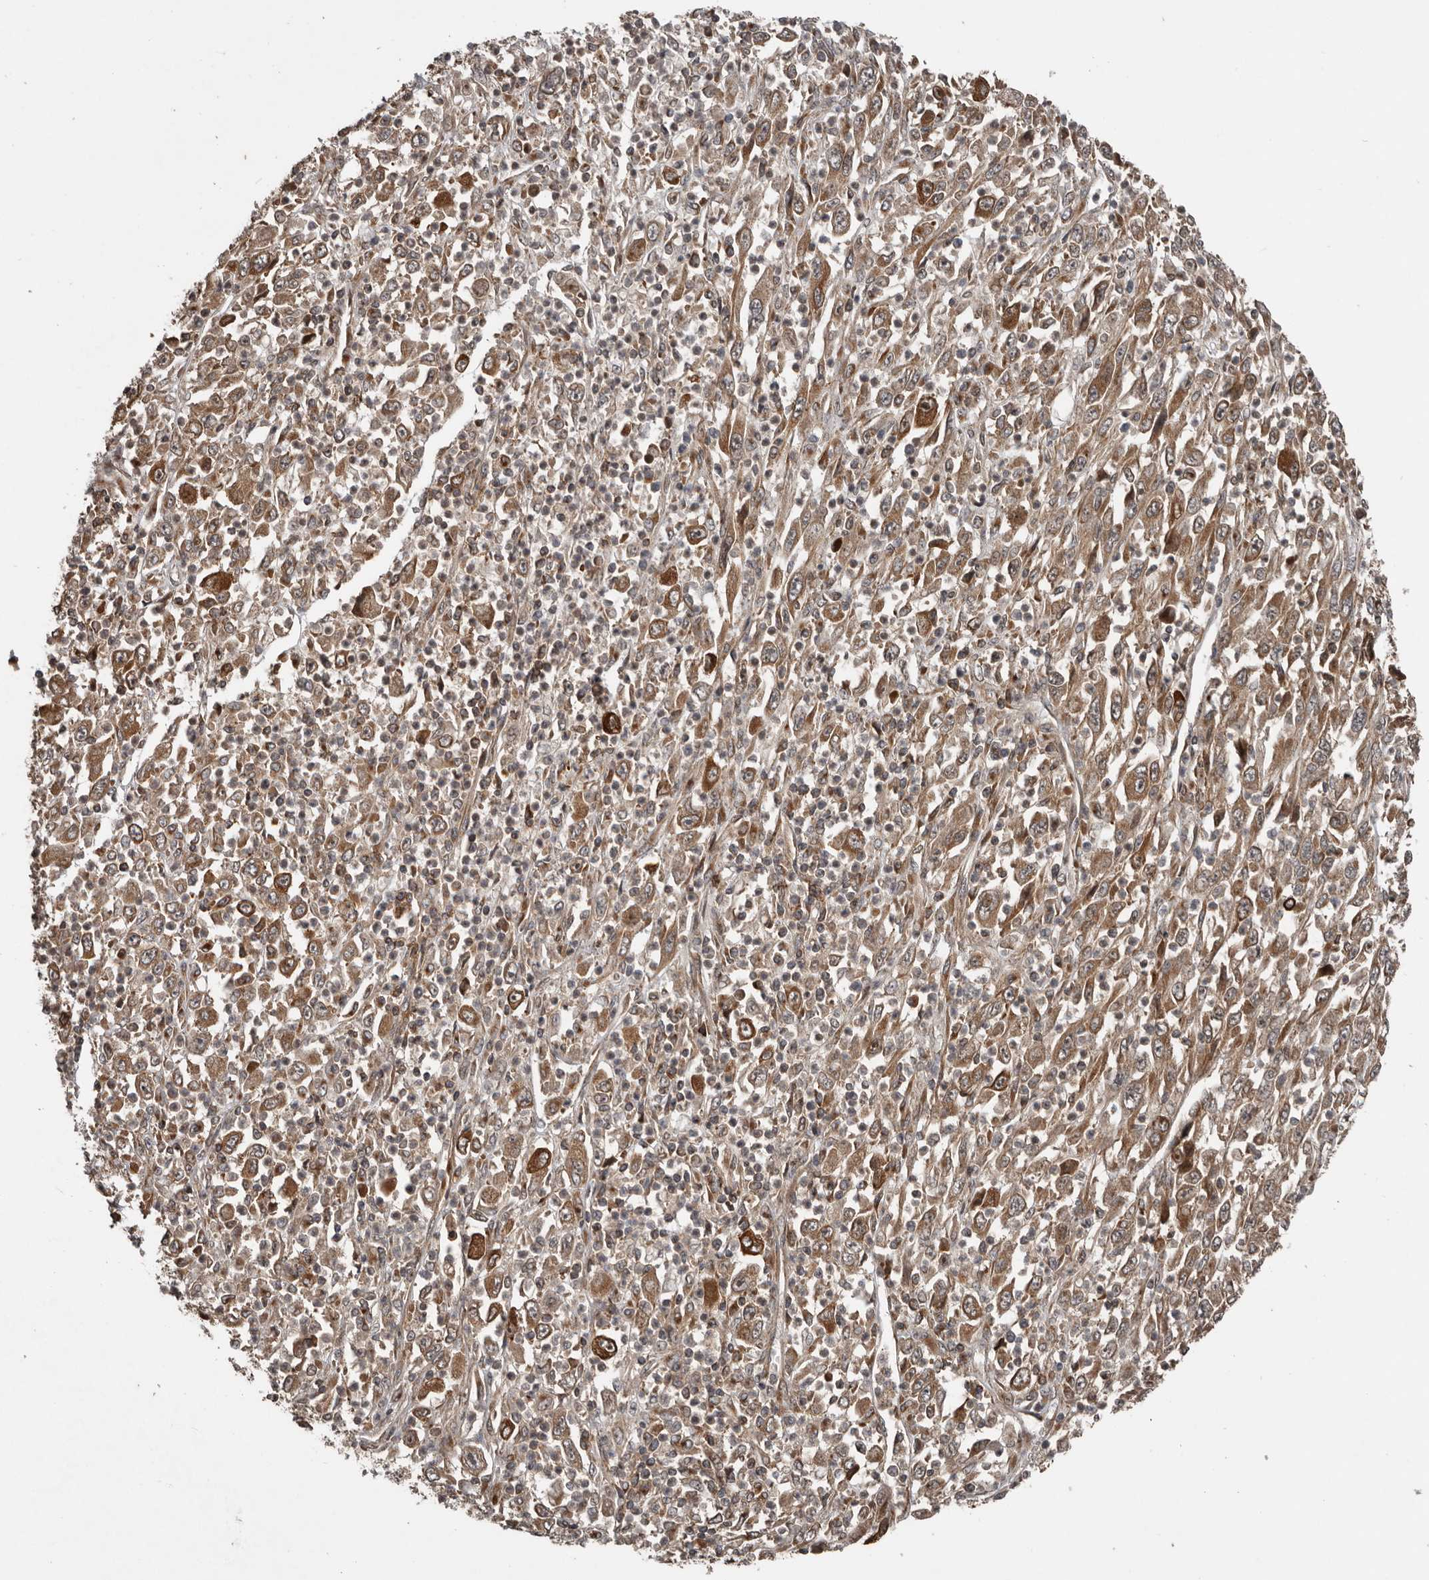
{"staining": {"intensity": "moderate", "quantity": ">75%", "location": "cytoplasmic/membranous"}, "tissue": "melanoma", "cell_type": "Tumor cells", "image_type": "cancer", "snomed": [{"axis": "morphology", "description": "Malignant melanoma, Metastatic site"}, {"axis": "topography", "description": "Skin"}], "caption": "DAB immunohistochemical staining of human melanoma demonstrates moderate cytoplasmic/membranous protein expression in approximately >75% of tumor cells.", "gene": "CCDC190", "patient": {"sex": "female", "age": 56}}